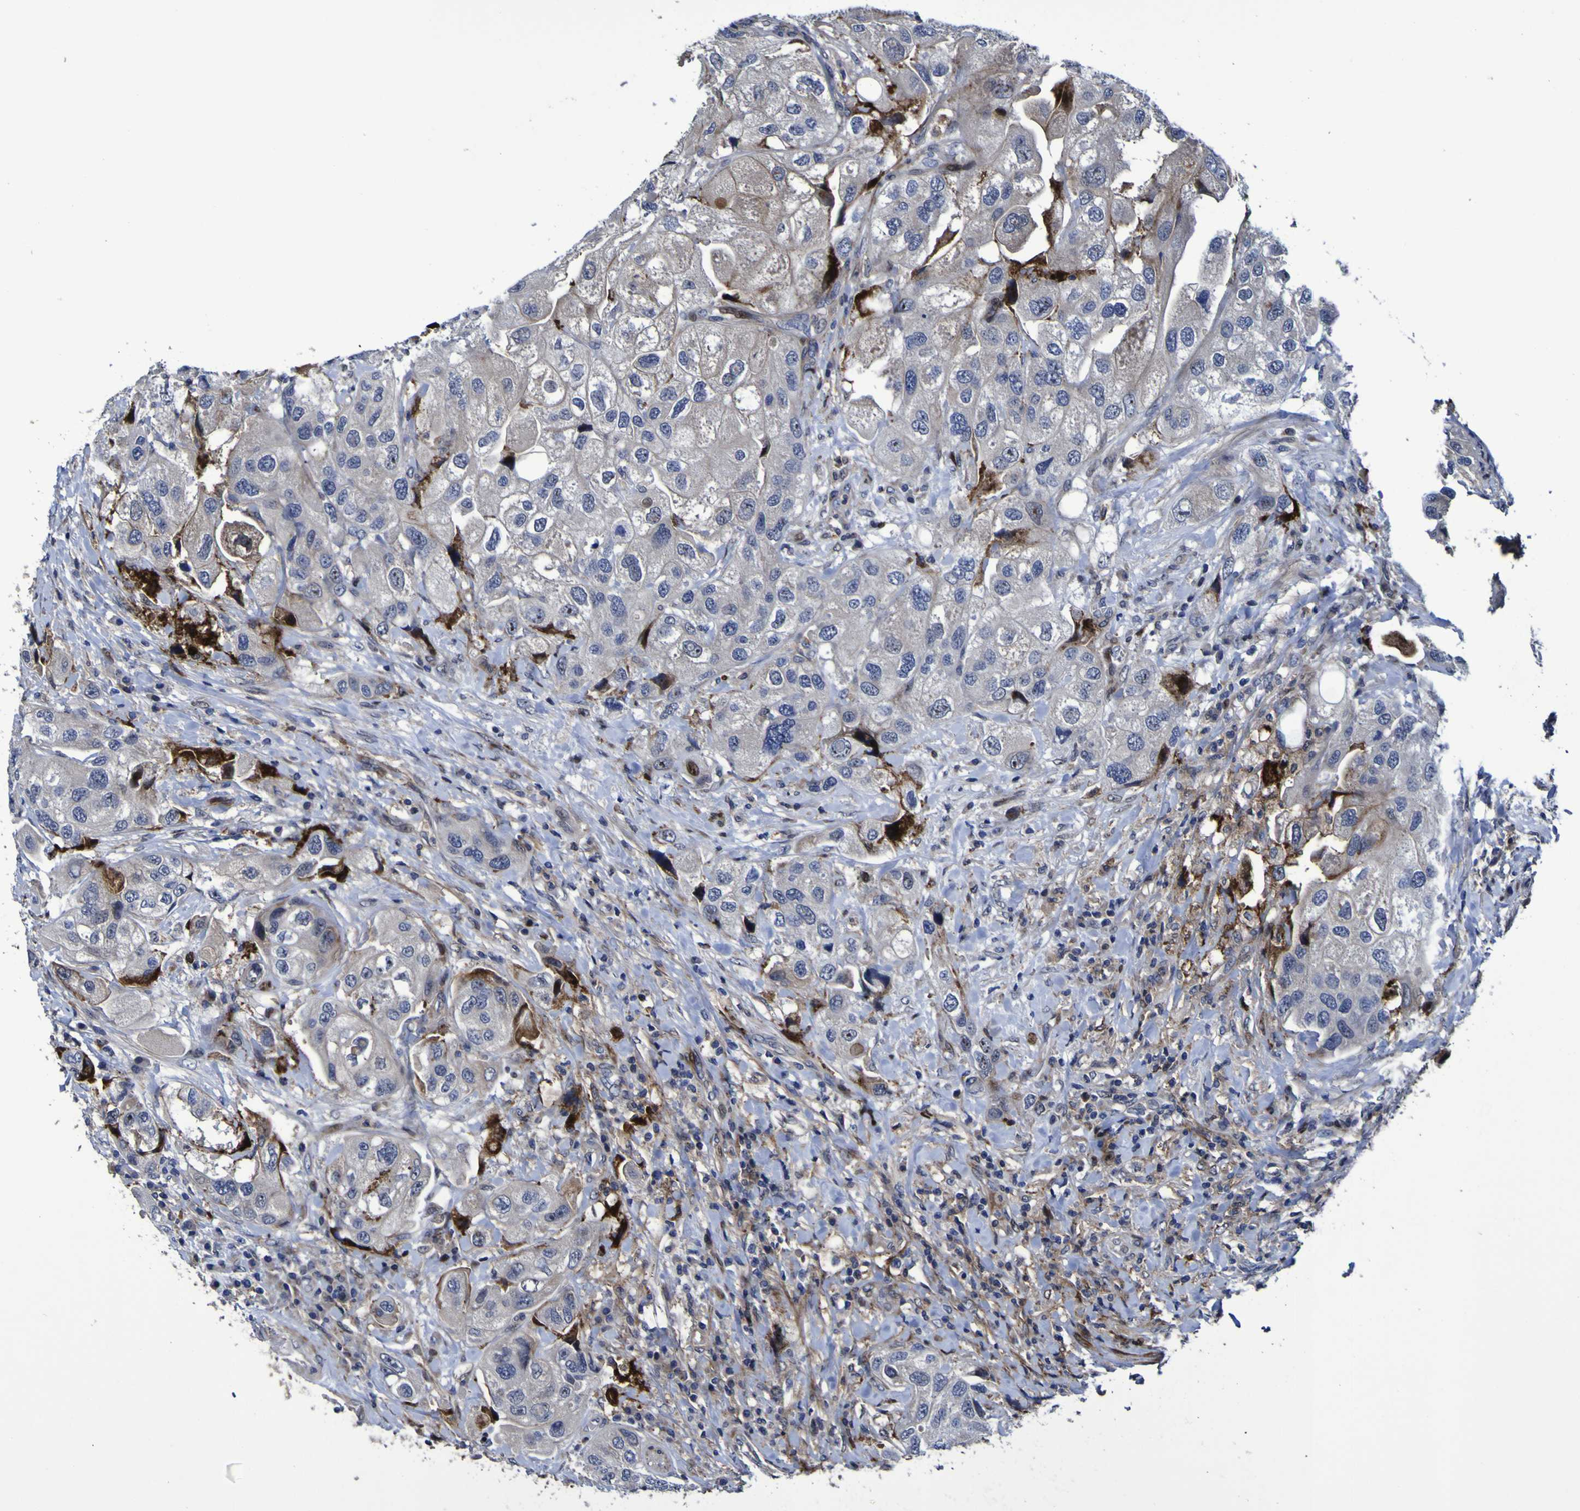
{"staining": {"intensity": "strong", "quantity": "<25%", "location": "cytoplasmic/membranous,nuclear"}, "tissue": "urothelial cancer", "cell_type": "Tumor cells", "image_type": "cancer", "snomed": [{"axis": "morphology", "description": "Urothelial carcinoma, High grade"}, {"axis": "topography", "description": "Urinary bladder"}], "caption": "IHC of urothelial cancer exhibits medium levels of strong cytoplasmic/membranous and nuclear positivity in approximately <25% of tumor cells. (DAB (3,3'-diaminobenzidine) IHC, brown staining for protein, blue staining for nuclei).", "gene": "MGLL", "patient": {"sex": "female", "age": 64}}